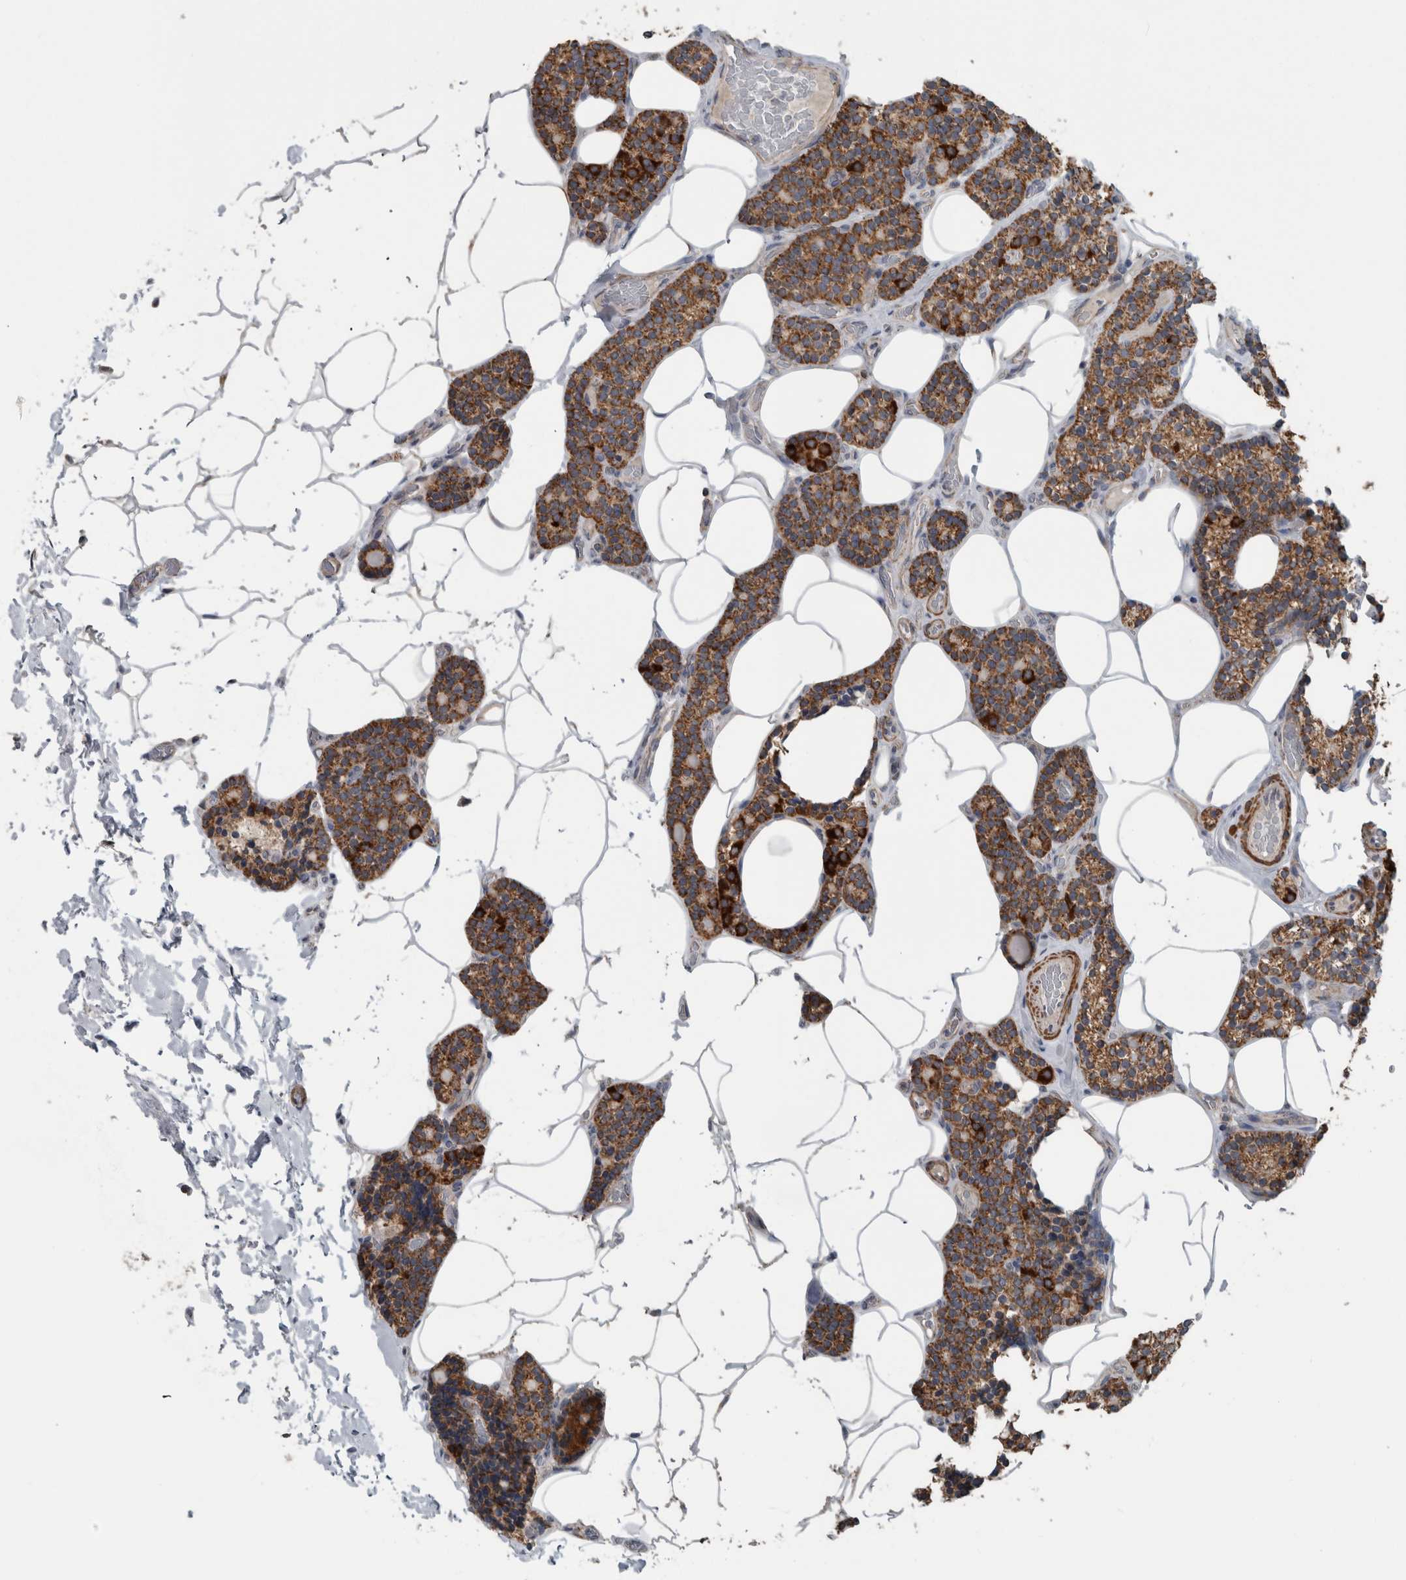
{"staining": {"intensity": "strong", "quantity": ">75%", "location": "cytoplasmic/membranous"}, "tissue": "parathyroid gland", "cell_type": "Glandular cells", "image_type": "normal", "snomed": [{"axis": "morphology", "description": "Normal tissue, NOS"}, {"axis": "topography", "description": "Parathyroid gland"}], "caption": "Strong cytoplasmic/membranous protein staining is identified in about >75% of glandular cells in parathyroid gland. Nuclei are stained in blue.", "gene": "ARMC1", "patient": {"sex": "male", "age": 52}}